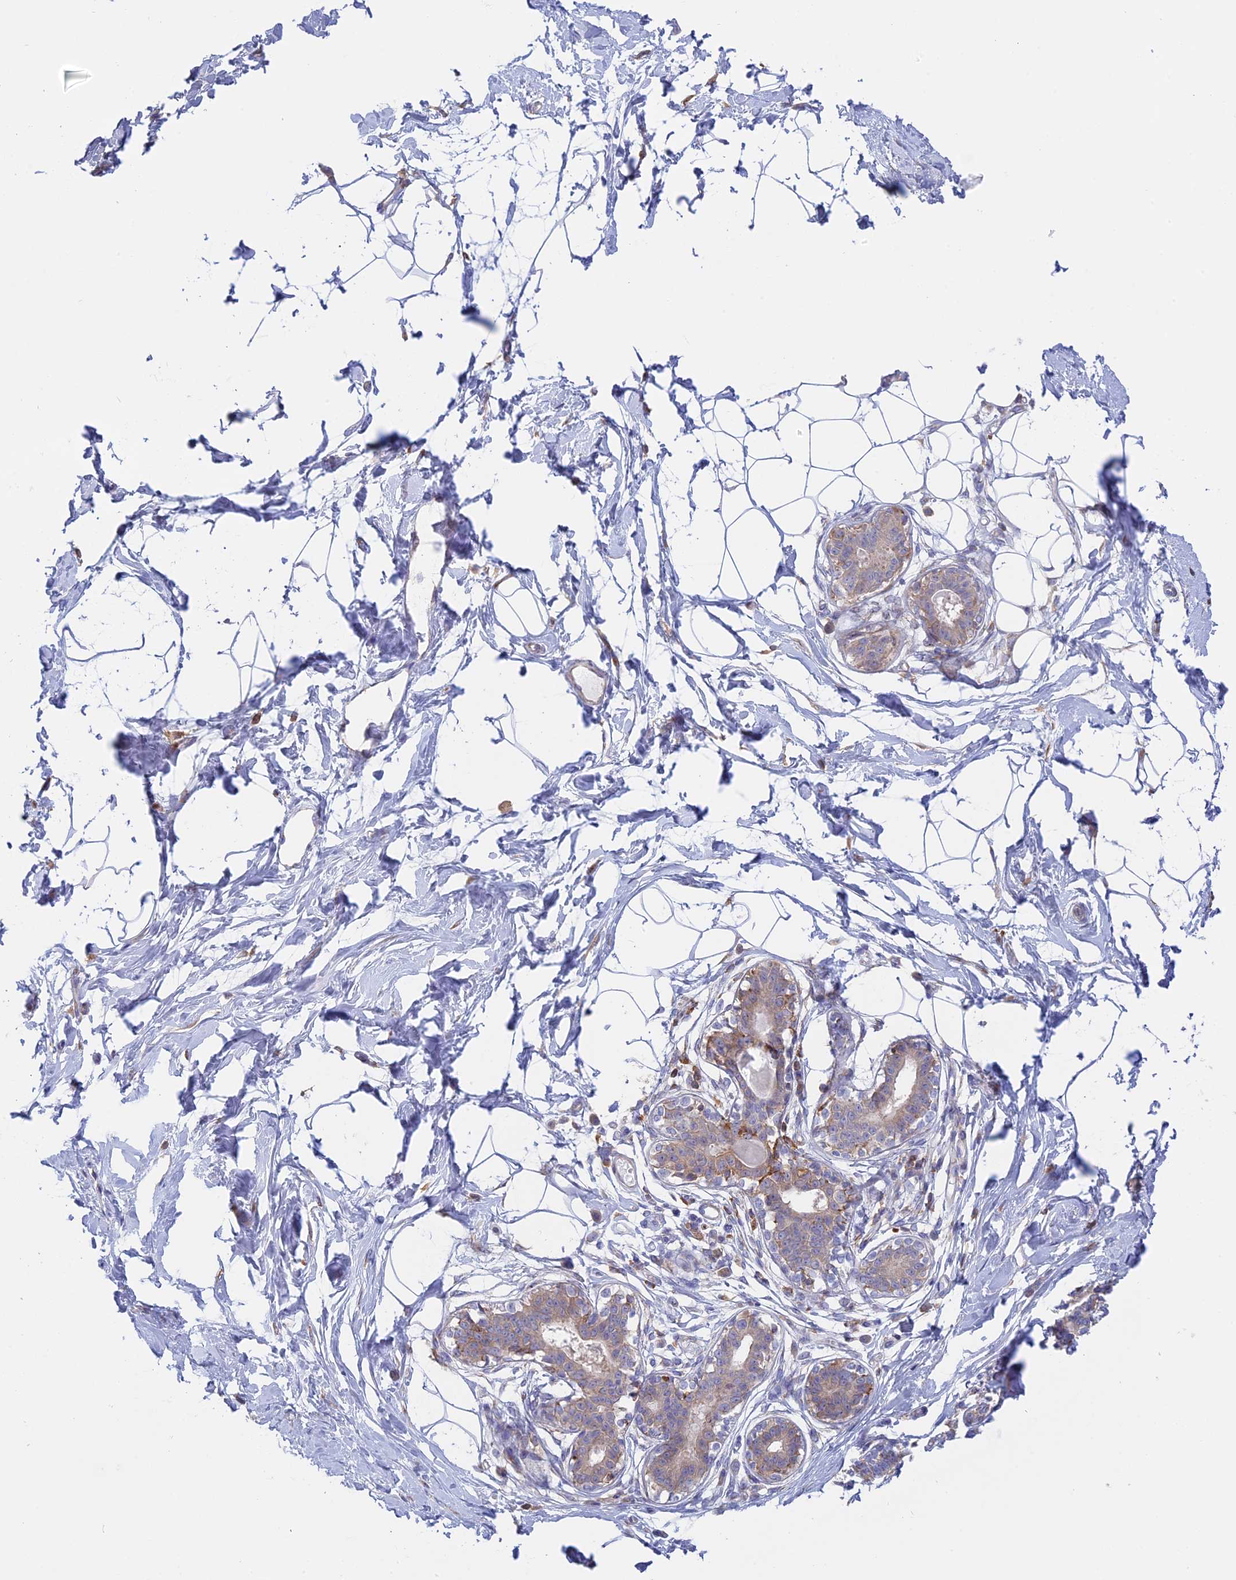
{"staining": {"intensity": "negative", "quantity": "none", "location": "none"}, "tissue": "breast", "cell_type": "Adipocytes", "image_type": "normal", "snomed": [{"axis": "morphology", "description": "Normal tissue, NOS"}, {"axis": "topography", "description": "Breast"}], "caption": "There is no significant positivity in adipocytes of breast. (Stains: DAB (3,3'-diaminobenzidine) immunohistochemistry with hematoxylin counter stain, Microscopy: brightfield microscopy at high magnification).", "gene": "GMIP", "patient": {"sex": "female", "age": 45}}